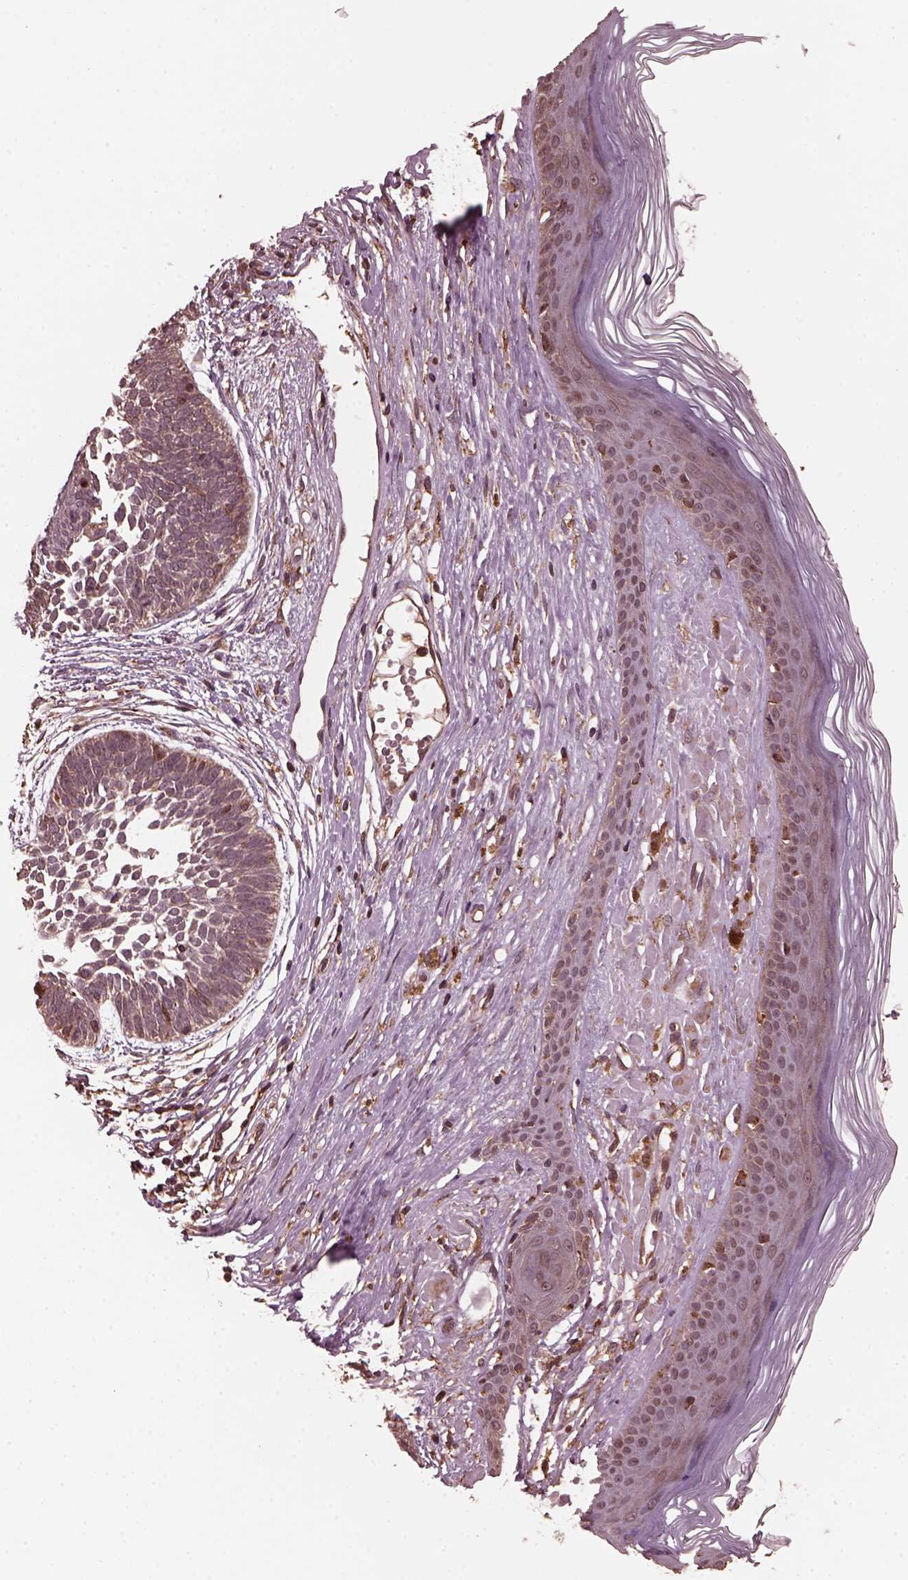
{"staining": {"intensity": "weak", "quantity": "25%-75%", "location": "cytoplasmic/membranous"}, "tissue": "skin cancer", "cell_type": "Tumor cells", "image_type": "cancer", "snomed": [{"axis": "morphology", "description": "Basal cell carcinoma"}, {"axis": "topography", "description": "Skin"}], "caption": "Brown immunohistochemical staining in human skin cancer exhibits weak cytoplasmic/membranous expression in approximately 25%-75% of tumor cells.", "gene": "ZNF292", "patient": {"sex": "male", "age": 85}}